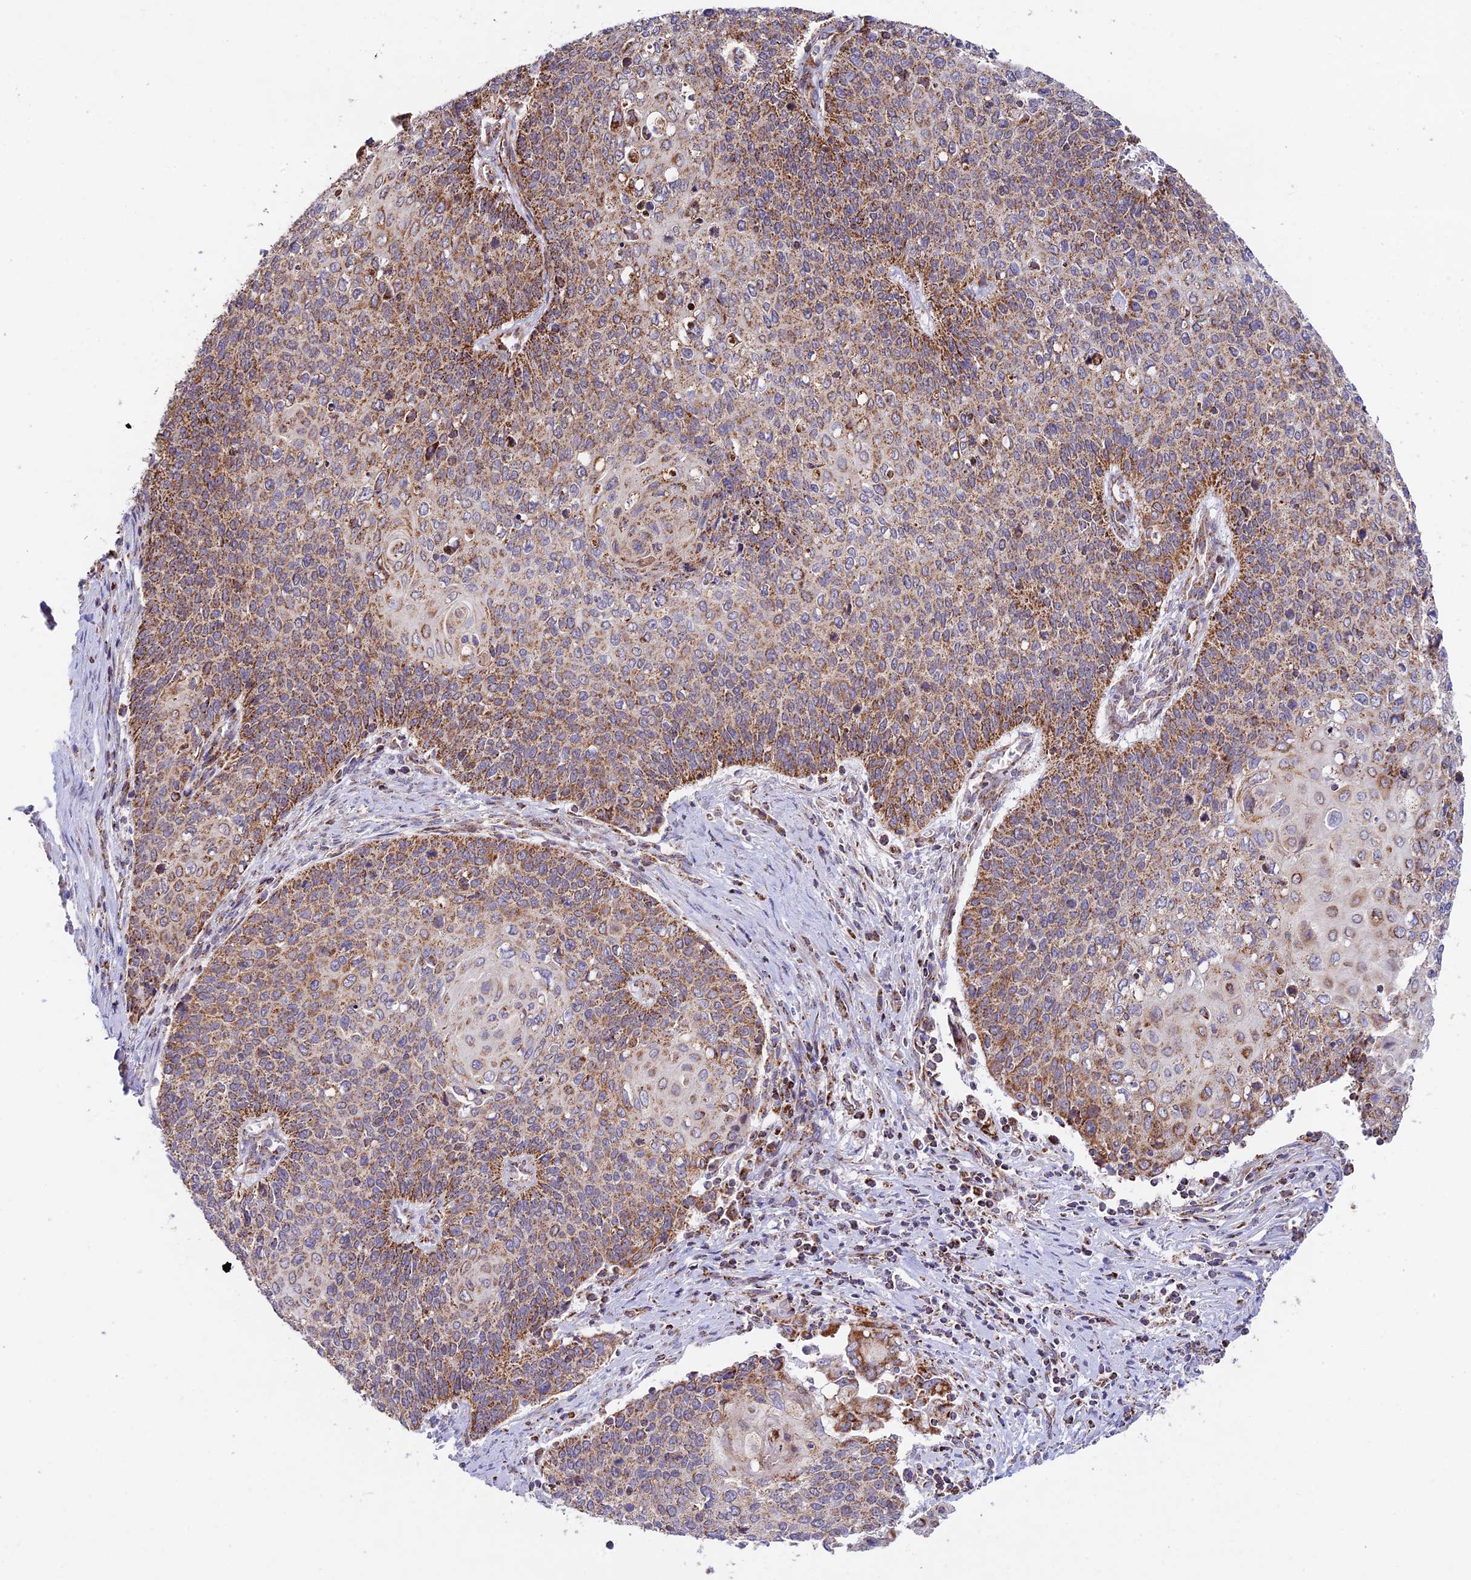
{"staining": {"intensity": "moderate", "quantity": ">75%", "location": "cytoplasmic/membranous"}, "tissue": "cervical cancer", "cell_type": "Tumor cells", "image_type": "cancer", "snomed": [{"axis": "morphology", "description": "Squamous cell carcinoma, NOS"}, {"axis": "topography", "description": "Cervix"}], "caption": "High-power microscopy captured an immunohistochemistry (IHC) micrograph of cervical cancer, revealing moderate cytoplasmic/membranous positivity in about >75% of tumor cells. (brown staining indicates protein expression, while blue staining denotes nuclei).", "gene": "KHDC3L", "patient": {"sex": "female", "age": 39}}